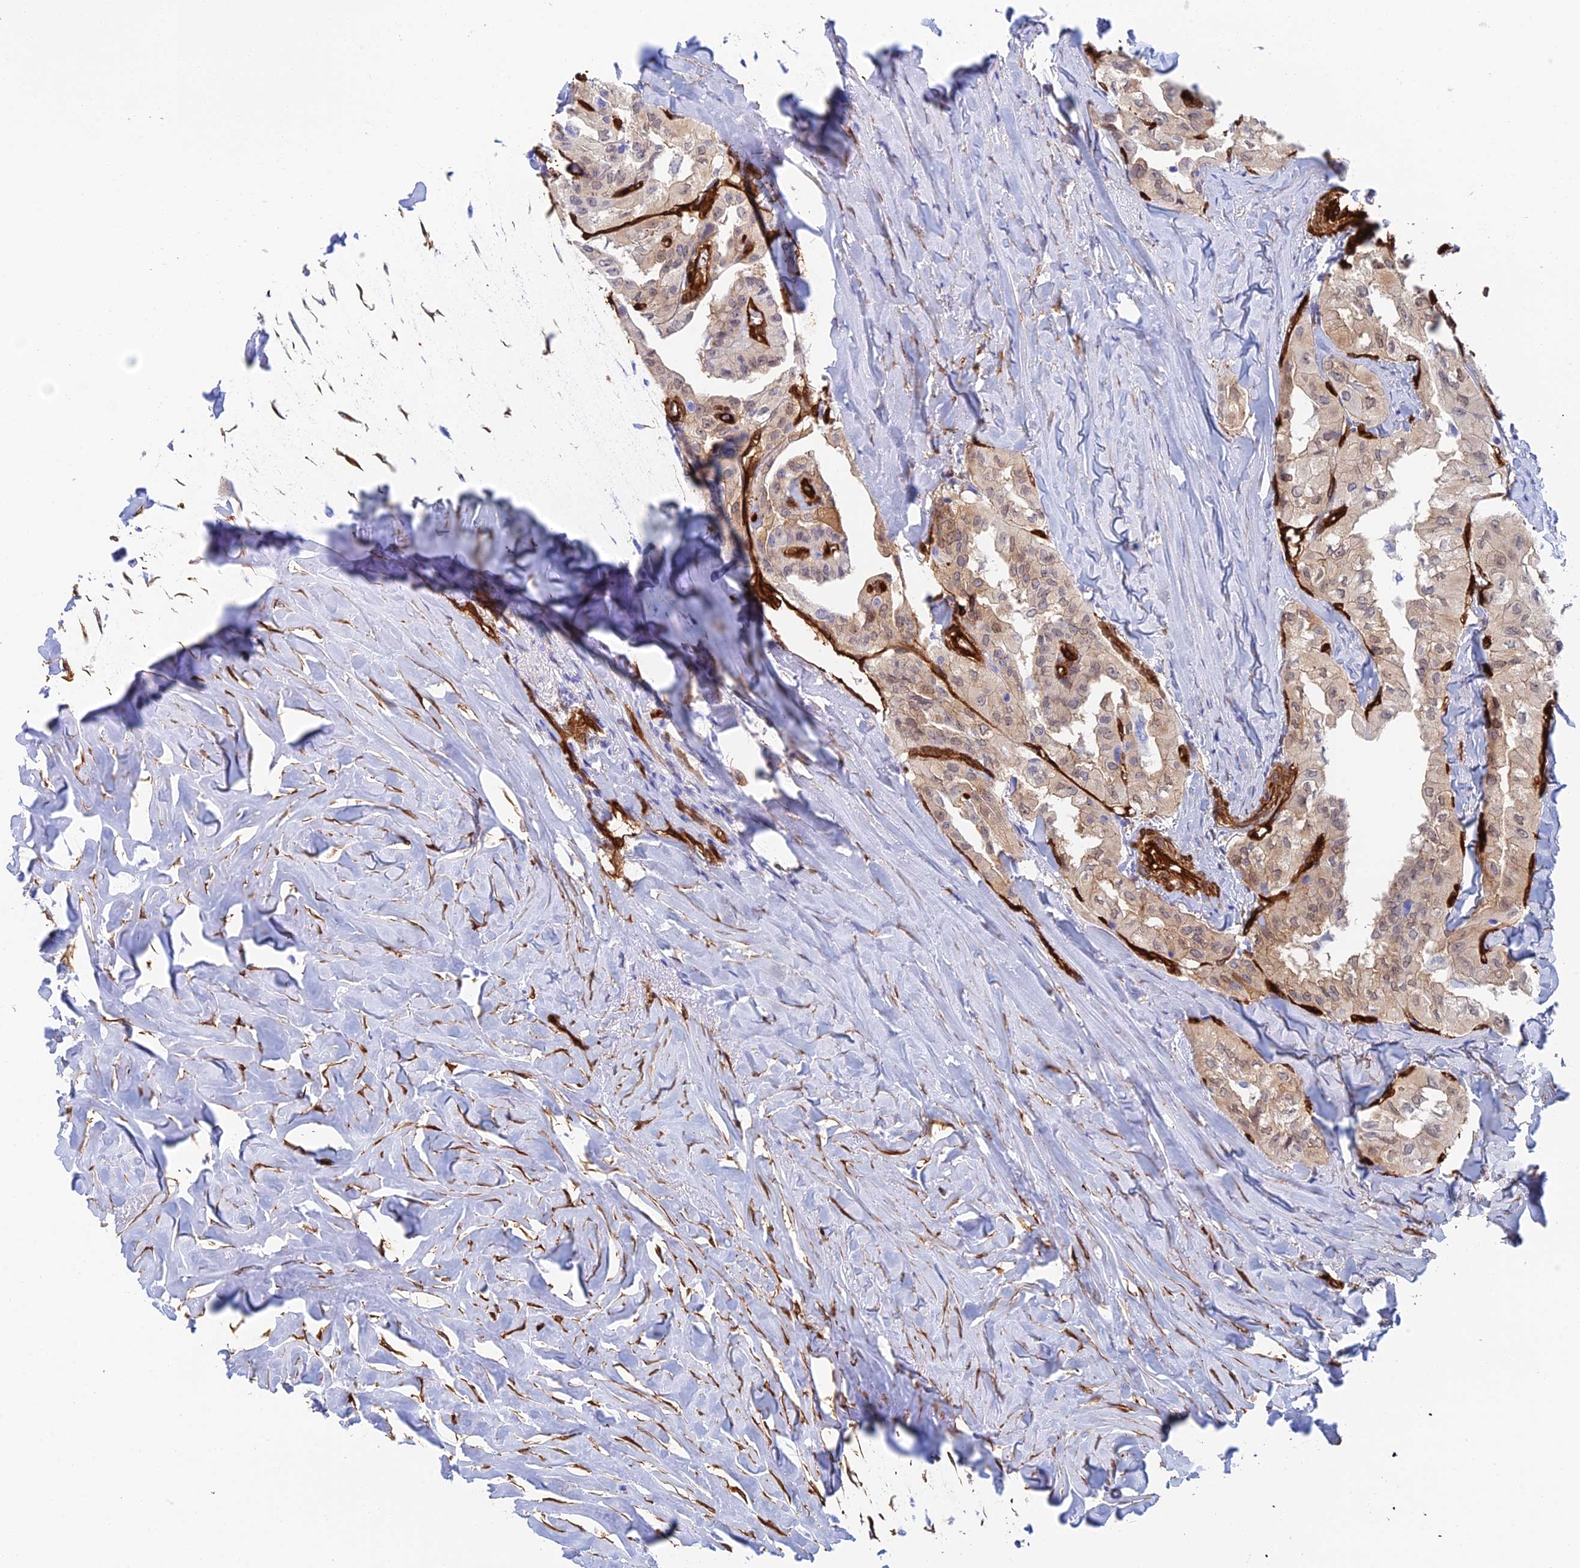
{"staining": {"intensity": "moderate", "quantity": "25%-75%", "location": "cytoplasmic/membranous,nuclear"}, "tissue": "thyroid cancer", "cell_type": "Tumor cells", "image_type": "cancer", "snomed": [{"axis": "morphology", "description": "Papillary adenocarcinoma, NOS"}, {"axis": "topography", "description": "Thyroid gland"}], "caption": "An image of thyroid papillary adenocarcinoma stained for a protein displays moderate cytoplasmic/membranous and nuclear brown staining in tumor cells. (DAB (3,3'-diaminobenzidine) = brown stain, brightfield microscopy at high magnification).", "gene": "CRIP2", "patient": {"sex": "female", "age": 59}}